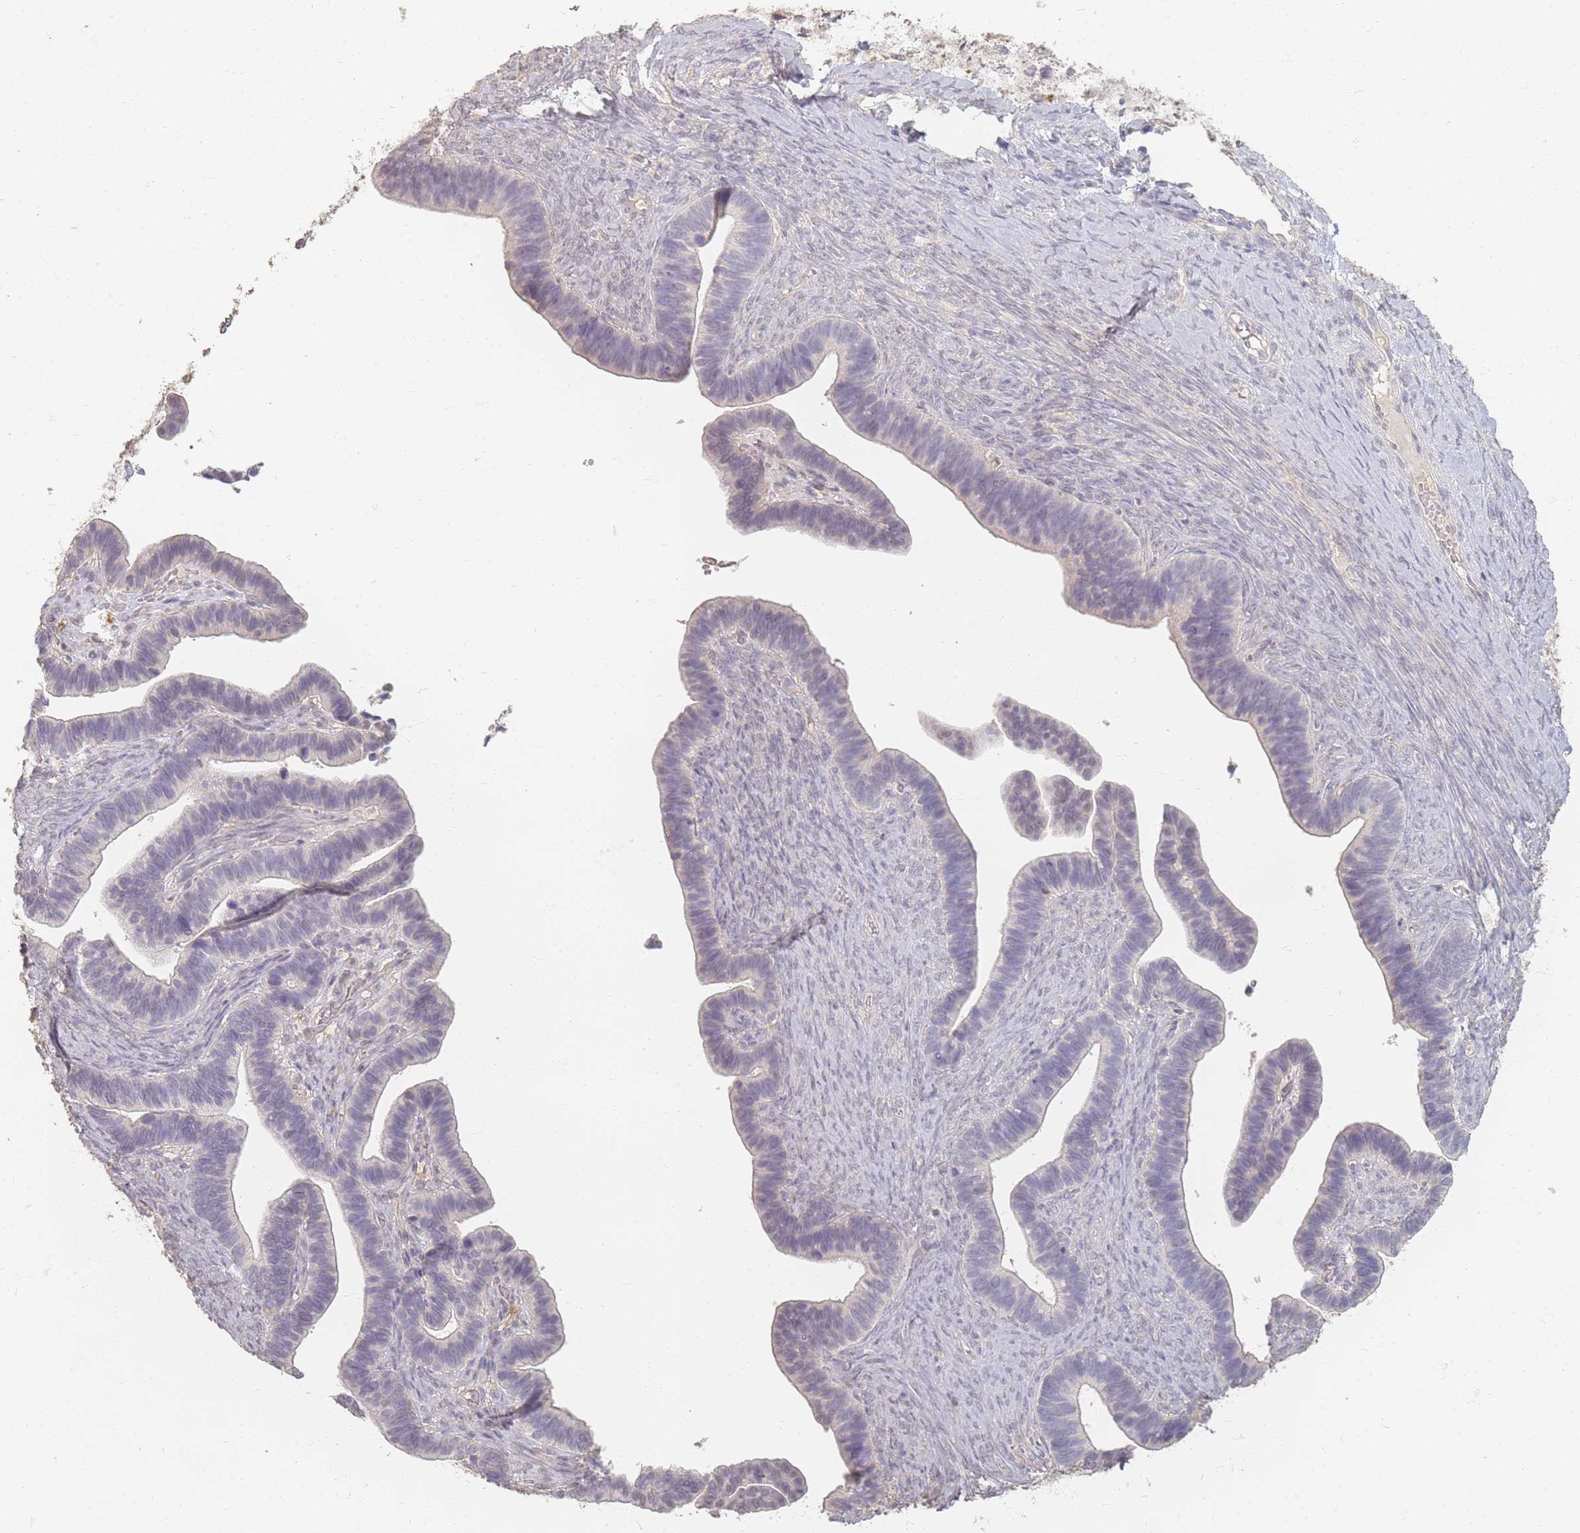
{"staining": {"intensity": "negative", "quantity": "none", "location": "none"}, "tissue": "ovarian cancer", "cell_type": "Tumor cells", "image_type": "cancer", "snomed": [{"axis": "morphology", "description": "Cystadenocarcinoma, serous, NOS"}, {"axis": "topography", "description": "Ovary"}], "caption": "This is an immunohistochemistry (IHC) micrograph of ovarian cancer. There is no positivity in tumor cells.", "gene": "RFTN1", "patient": {"sex": "female", "age": 56}}